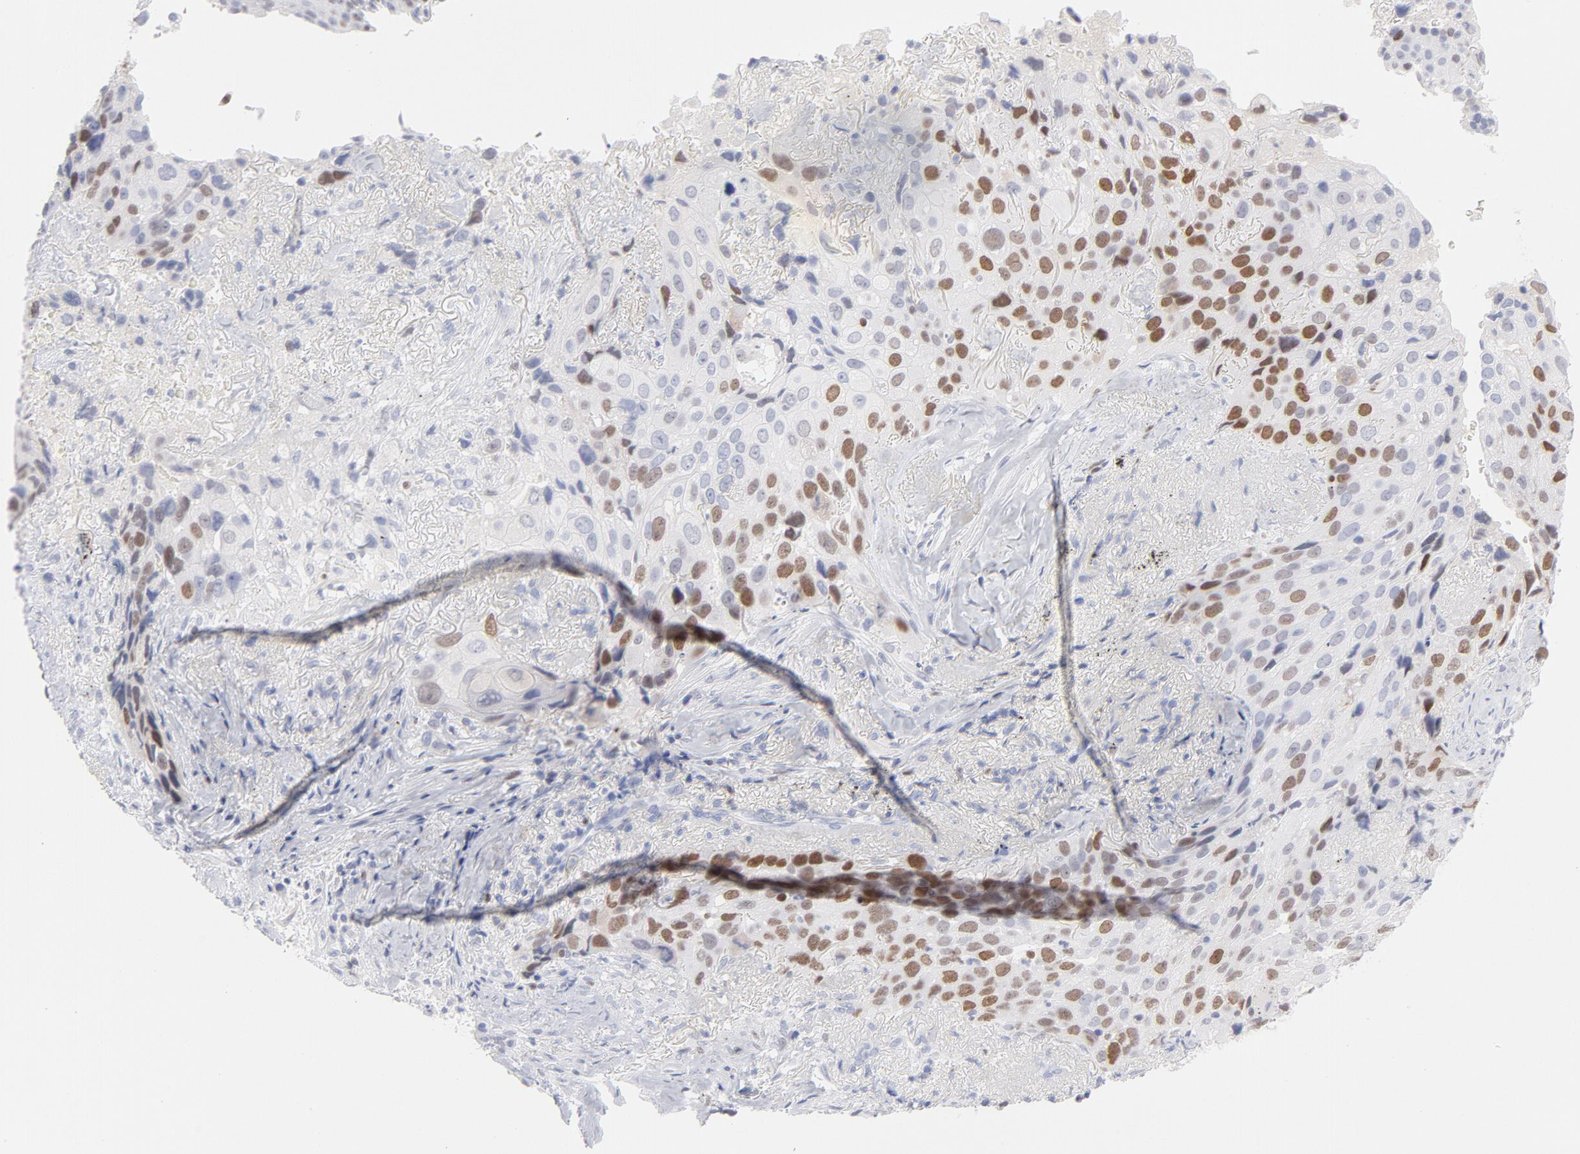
{"staining": {"intensity": "moderate", "quantity": "25%-75%", "location": "nuclear"}, "tissue": "lung cancer", "cell_type": "Tumor cells", "image_type": "cancer", "snomed": [{"axis": "morphology", "description": "Squamous cell carcinoma, NOS"}, {"axis": "topography", "description": "Lung"}], "caption": "Protein expression by IHC reveals moderate nuclear staining in approximately 25%-75% of tumor cells in lung cancer (squamous cell carcinoma).", "gene": "MCM7", "patient": {"sex": "male", "age": 54}}